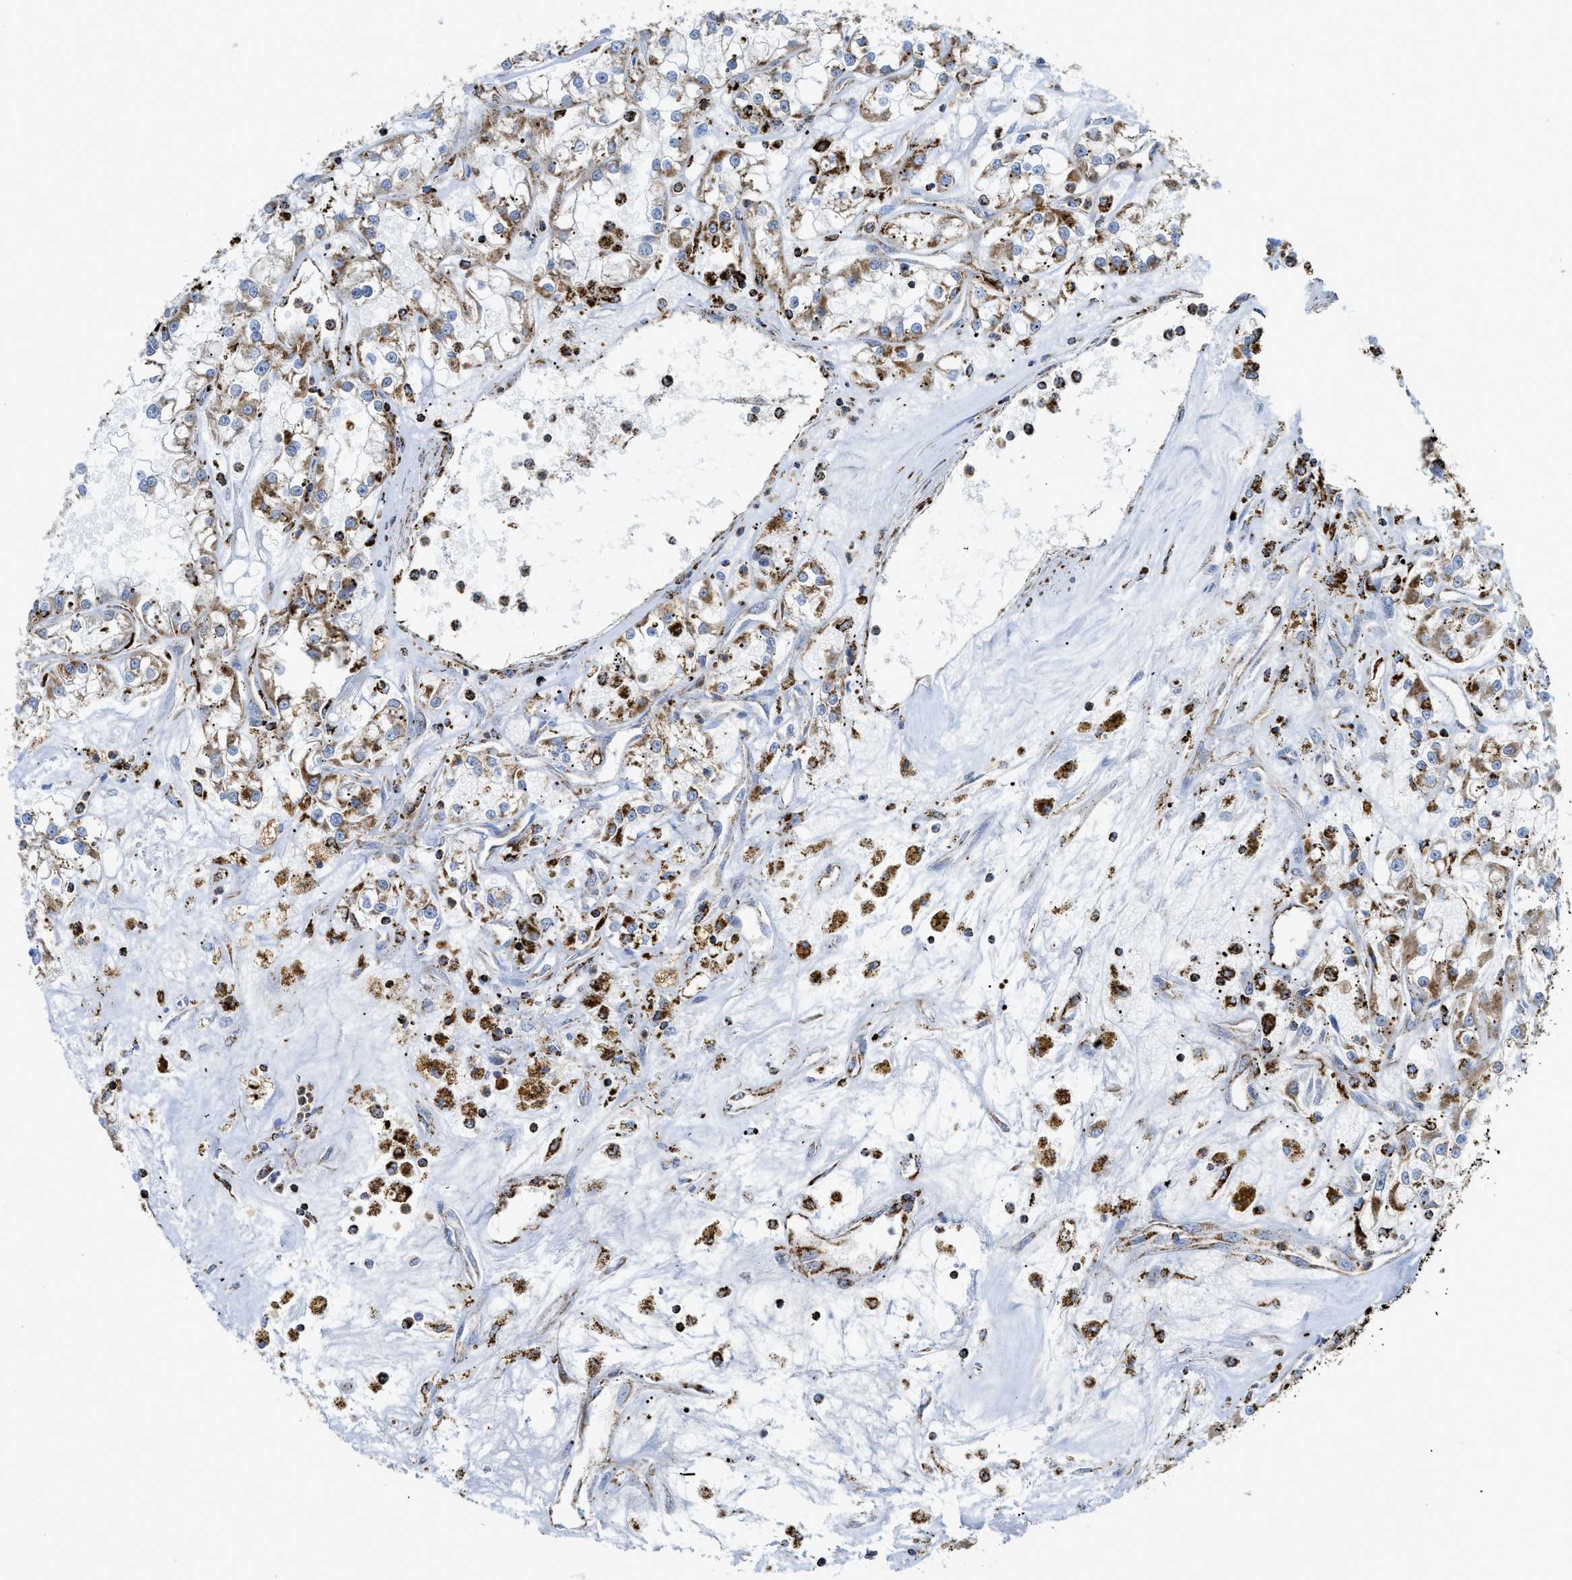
{"staining": {"intensity": "moderate", "quantity": ">75%", "location": "cytoplasmic/membranous"}, "tissue": "renal cancer", "cell_type": "Tumor cells", "image_type": "cancer", "snomed": [{"axis": "morphology", "description": "Adenocarcinoma, NOS"}, {"axis": "topography", "description": "Kidney"}], "caption": "Immunohistochemistry histopathology image of human adenocarcinoma (renal) stained for a protein (brown), which shows medium levels of moderate cytoplasmic/membranous staining in approximately >75% of tumor cells.", "gene": "SQOR", "patient": {"sex": "female", "age": 52}}